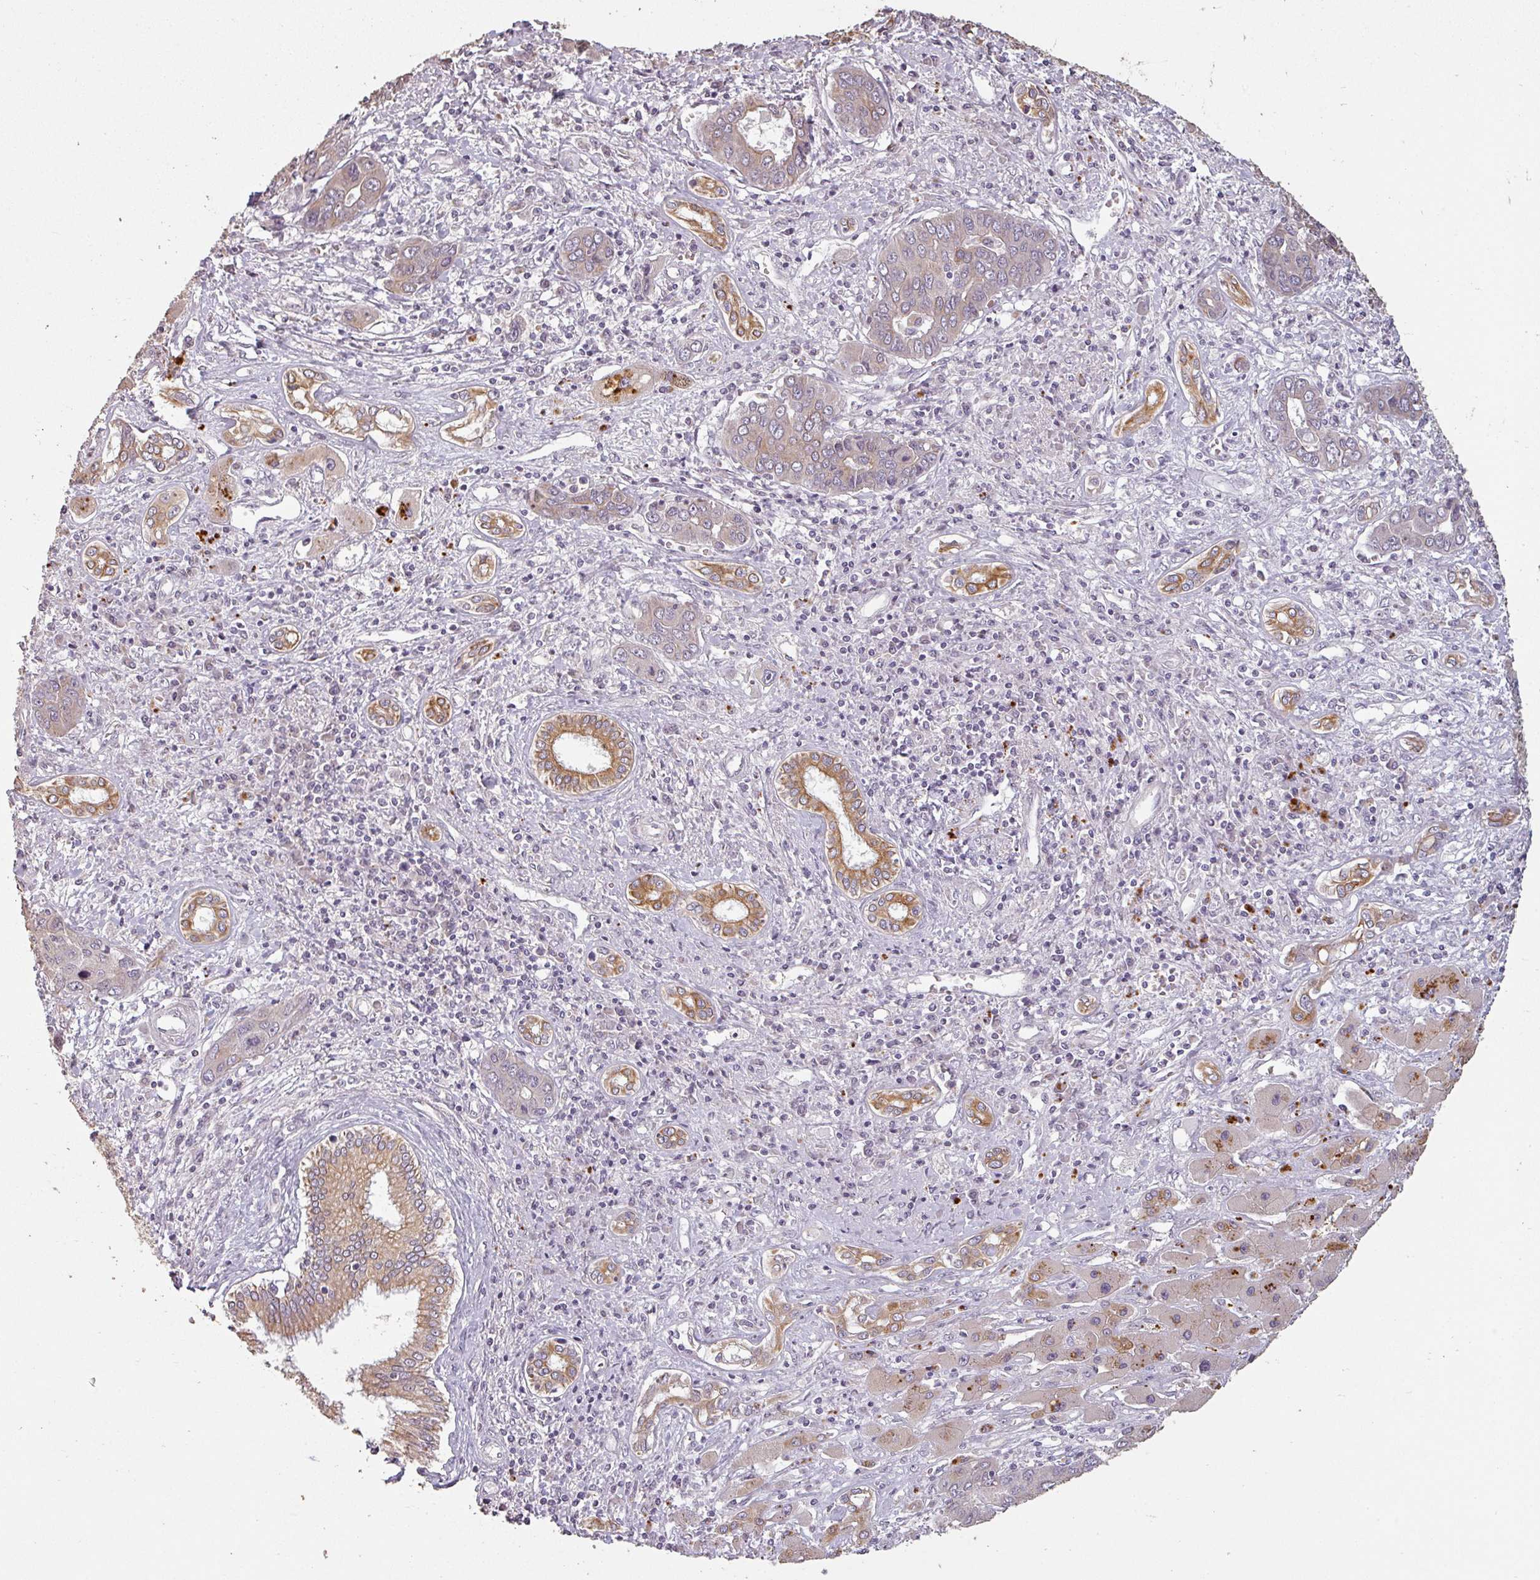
{"staining": {"intensity": "moderate", "quantity": "<25%", "location": "cytoplasmic/membranous"}, "tissue": "liver cancer", "cell_type": "Tumor cells", "image_type": "cancer", "snomed": [{"axis": "morphology", "description": "Cholangiocarcinoma"}, {"axis": "topography", "description": "Liver"}], "caption": "The image exhibits a brown stain indicating the presence of a protein in the cytoplasmic/membranous of tumor cells in liver cancer (cholangiocarcinoma).", "gene": "LYPLA1", "patient": {"sex": "male", "age": 67}}